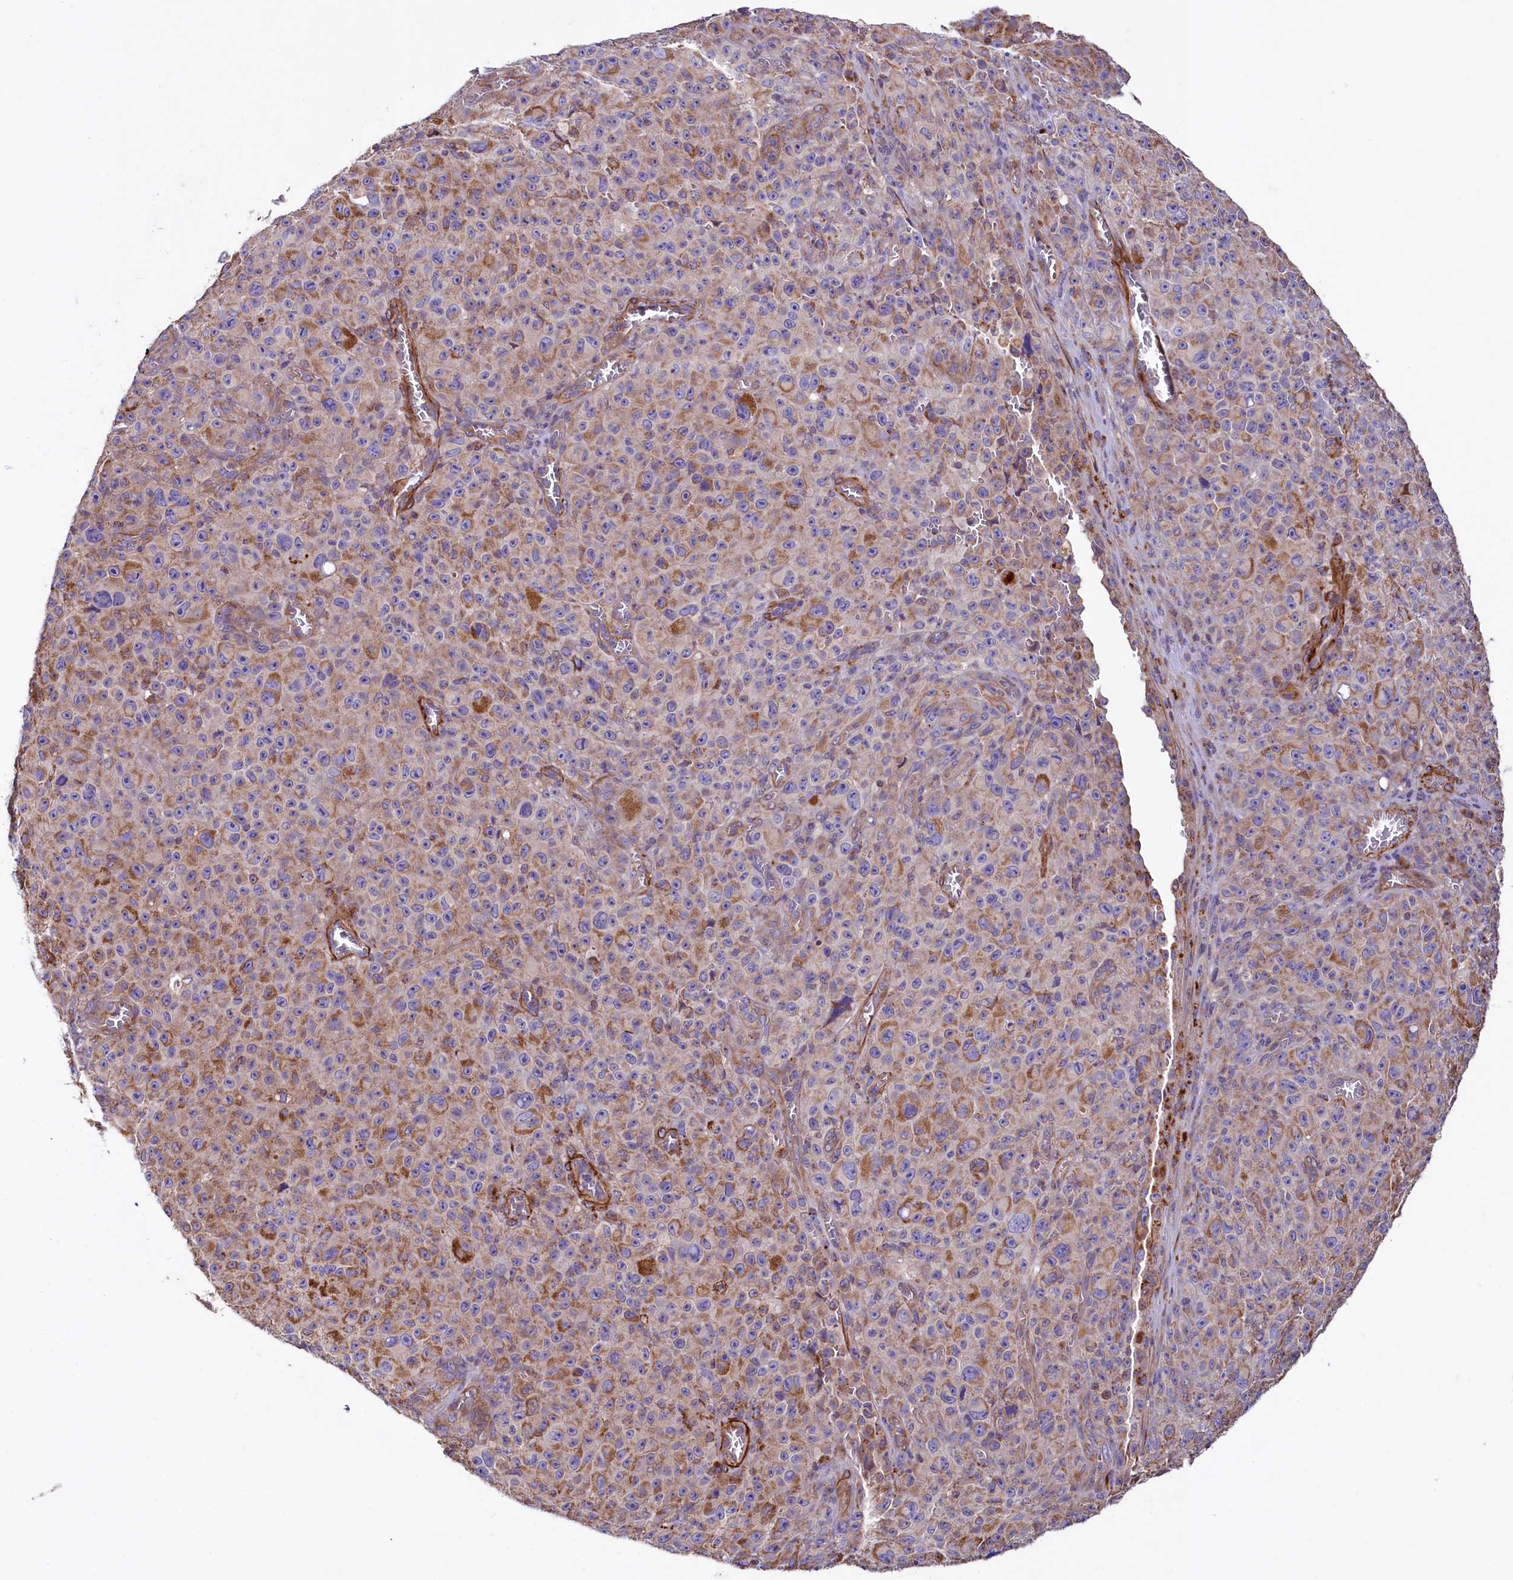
{"staining": {"intensity": "moderate", "quantity": "25%-75%", "location": "cytoplasmic/membranous"}, "tissue": "melanoma", "cell_type": "Tumor cells", "image_type": "cancer", "snomed": [{"axis": "morphology", "description": "Malignant melanoma, NOS"}, {"axis": "topography", "description": "Skin"}], "caption": "Protein analysis of malignant melanoma tissue exhibits moderate cytoplasmic/membranous staining in about 25%-75% of tumor cells.", "gene": "CIAO3", "patient": {"sex": "female", "age": 82}}